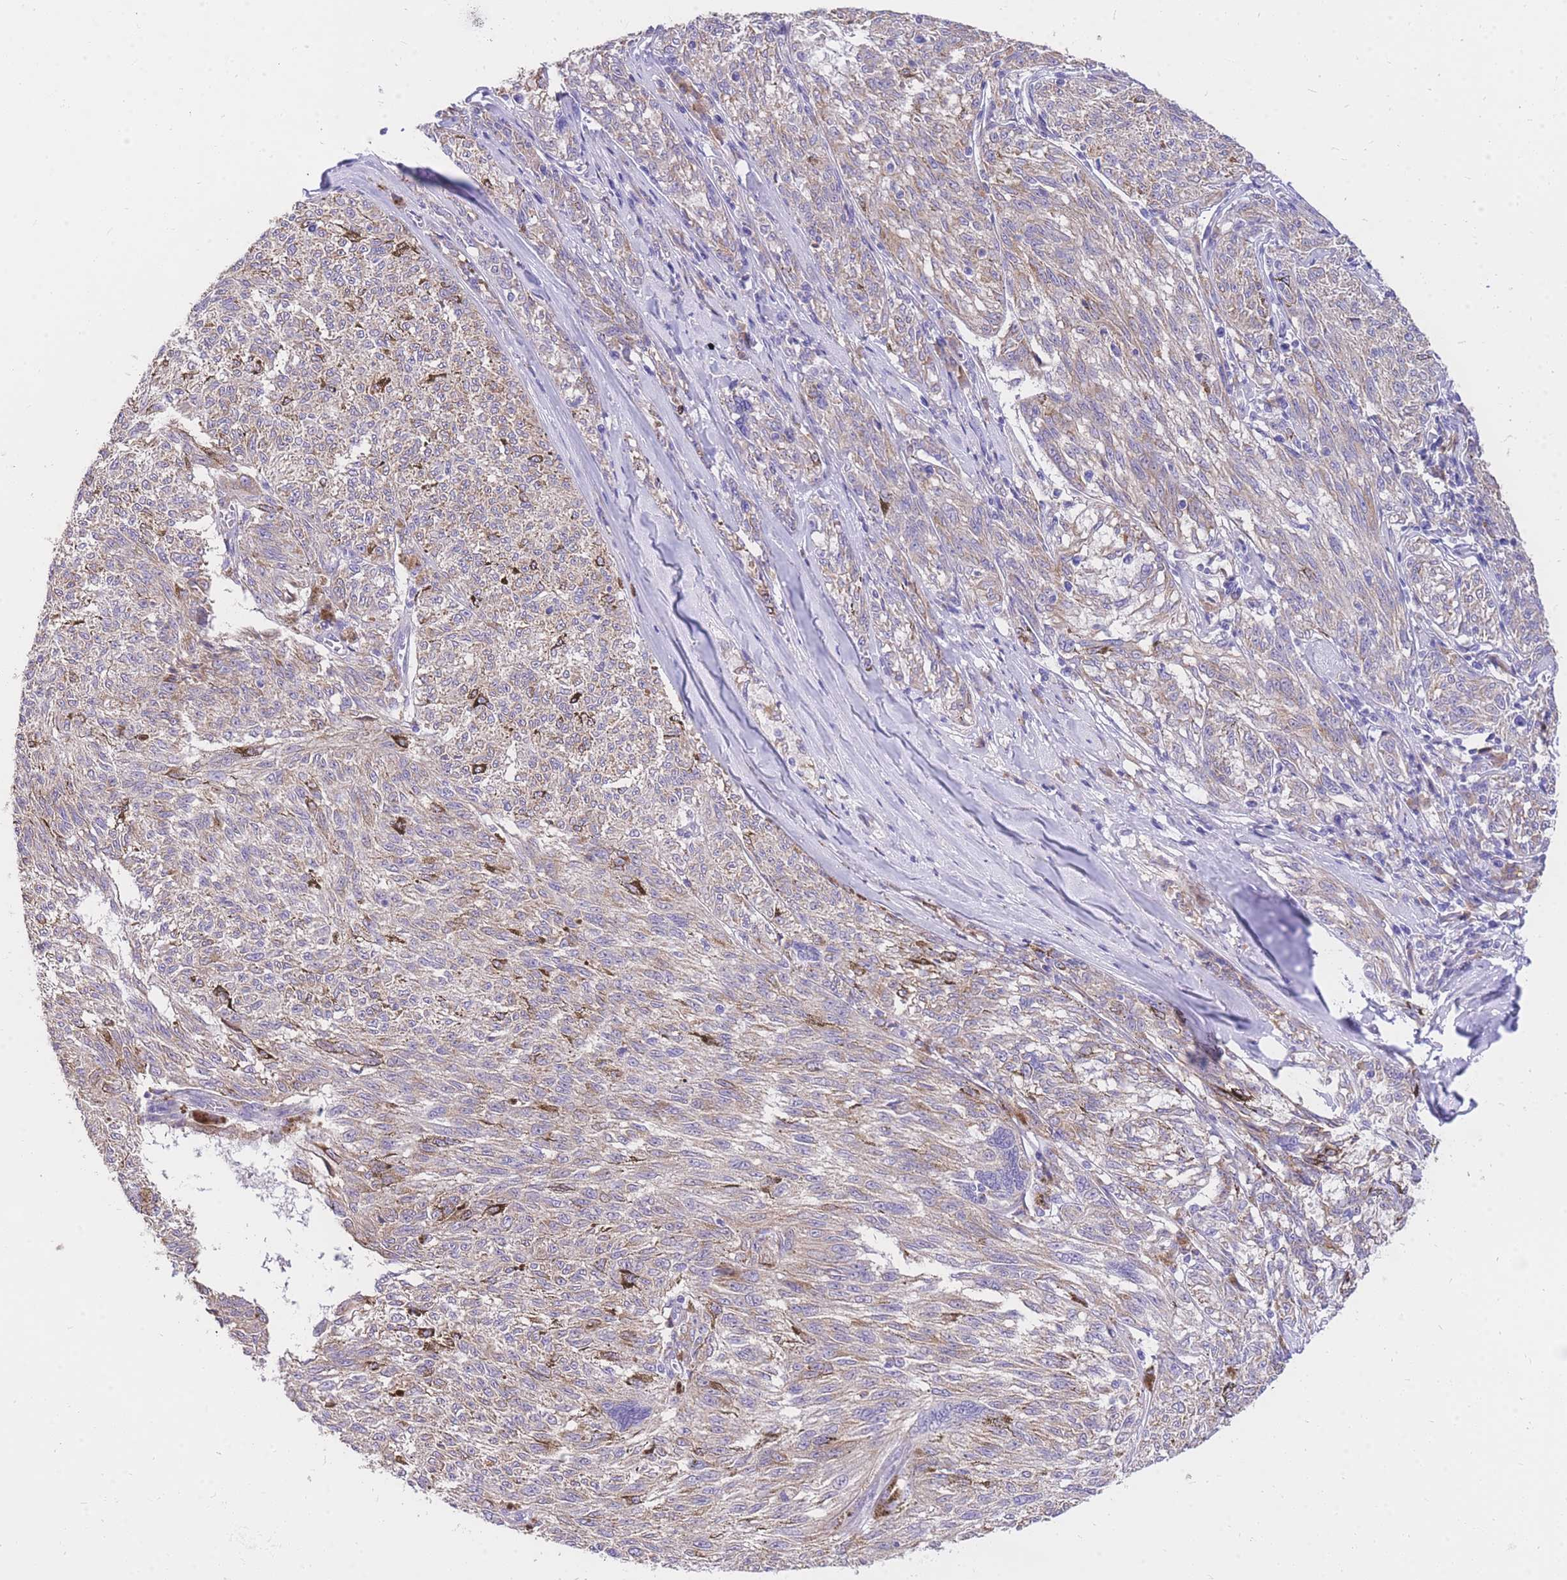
{"staining": {"intensity": "negative", "quantity": "none", "location": "none"}, "tissue": "melanoma", "cell_type": "Tumor cells", "image_type": "cancer", "snomed": [{"axis": "morphology", "description": "Malignant melanoma, NOS"}, {"axis": "topography", "description": "Skin"}], "caption": "Immunohistochemistry (IHC) histopathology image of melanoma stained for a protein (brown), which displays no positivity in tumor cells.", "gene": "C2orf88", "patient": {"sex": "female", "age": 72}}